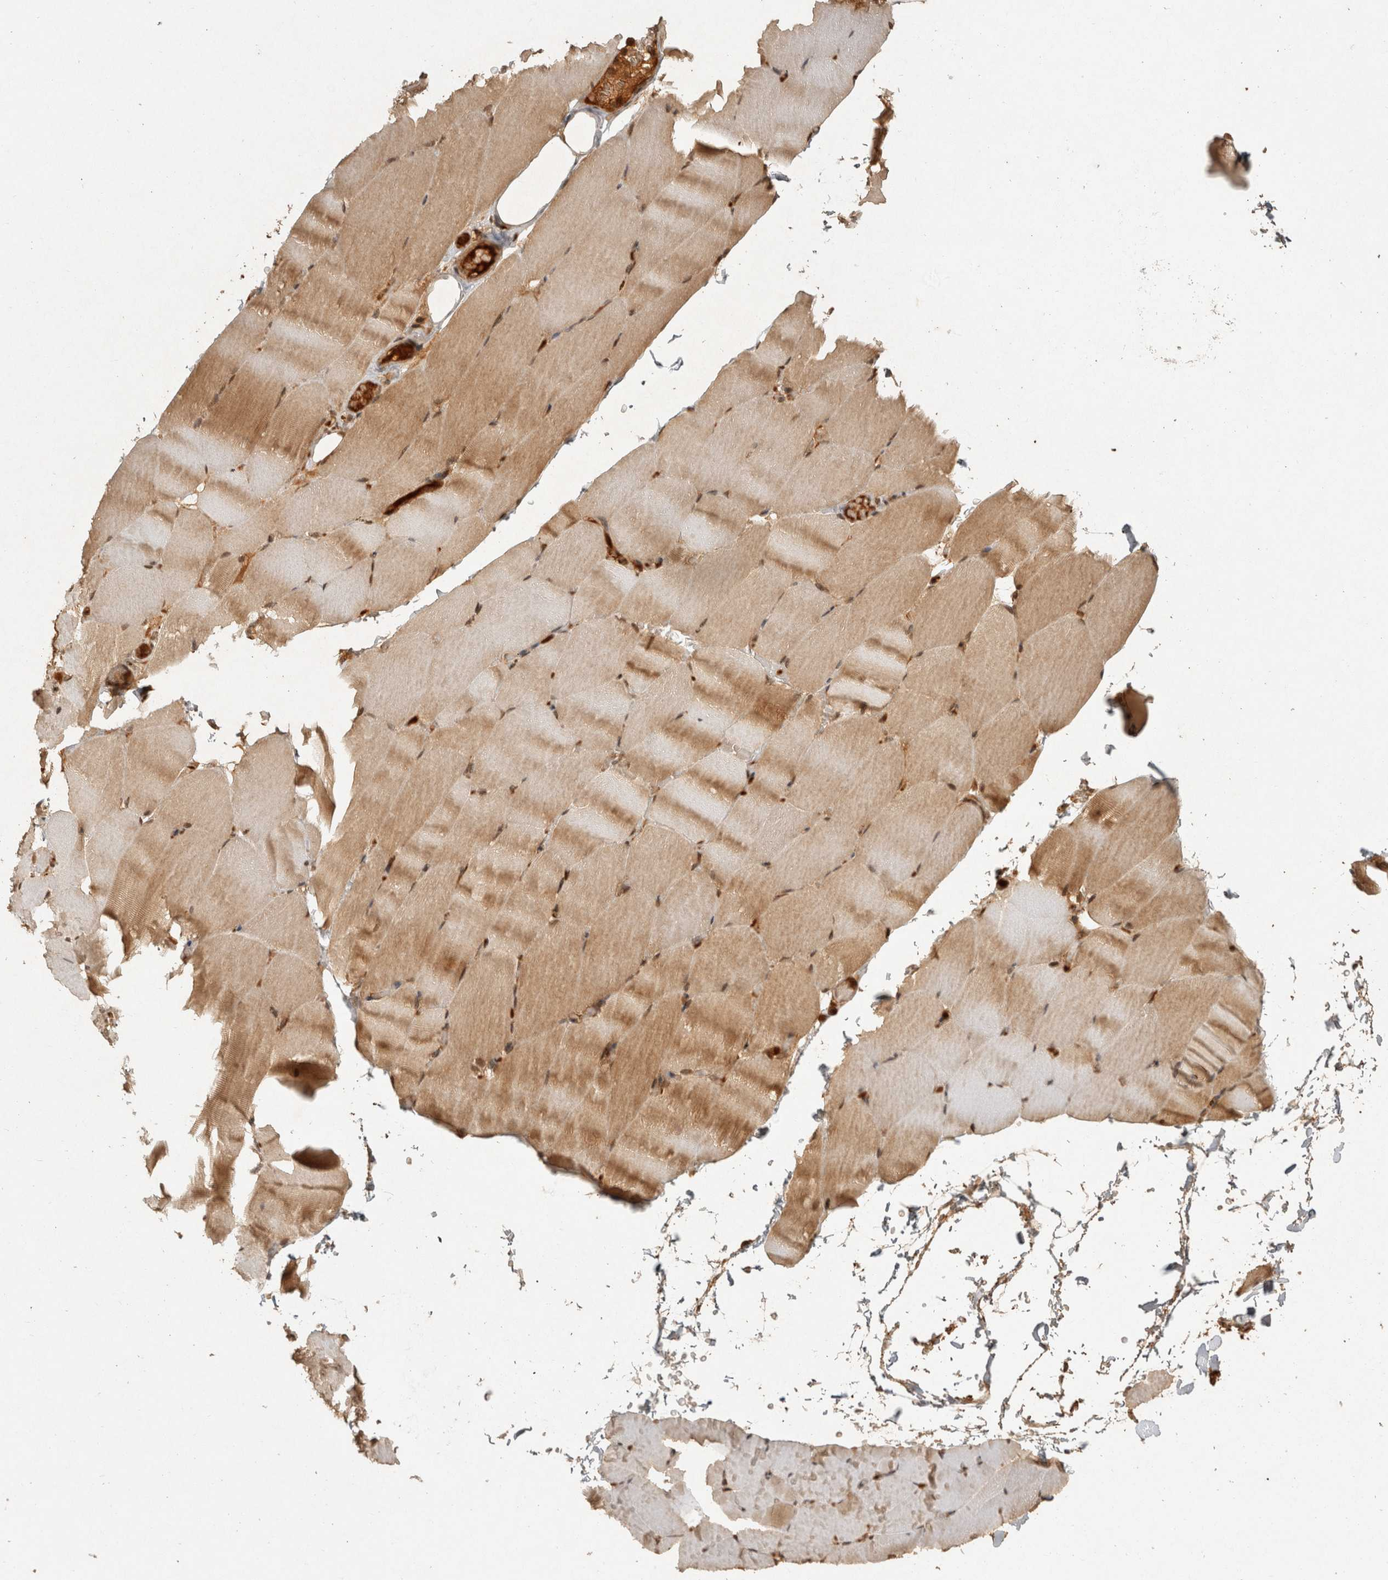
{"staining": {"intensity": "weak", "quantity": "25%-75%", "location": "cytoplasmic/membranous"}, "tissue": "skeletal muscle", "cell_type": "Myocytes", "image_type": "normal", "snomed": [{"axis": "morphology", "description": "Normal tissue, NOS"}, {"axis": "topography", "description": "Skeletal muscle"}, {"axis": "topography", "description": "Parathyroid gland"}], "caption": "Immunohistochemical staining of normal human skeletal muscle shows 25%-75% levels of weak cytoplasmic/membranous protein positivity in approximately 25%-75% of myocytes. Immunohistochemistry (ihc) stains the protein of interest in brown and the nuclei are stained blue.", "gene": "CAMSAP2", "patient": {"sex": "female", "age": 37}}